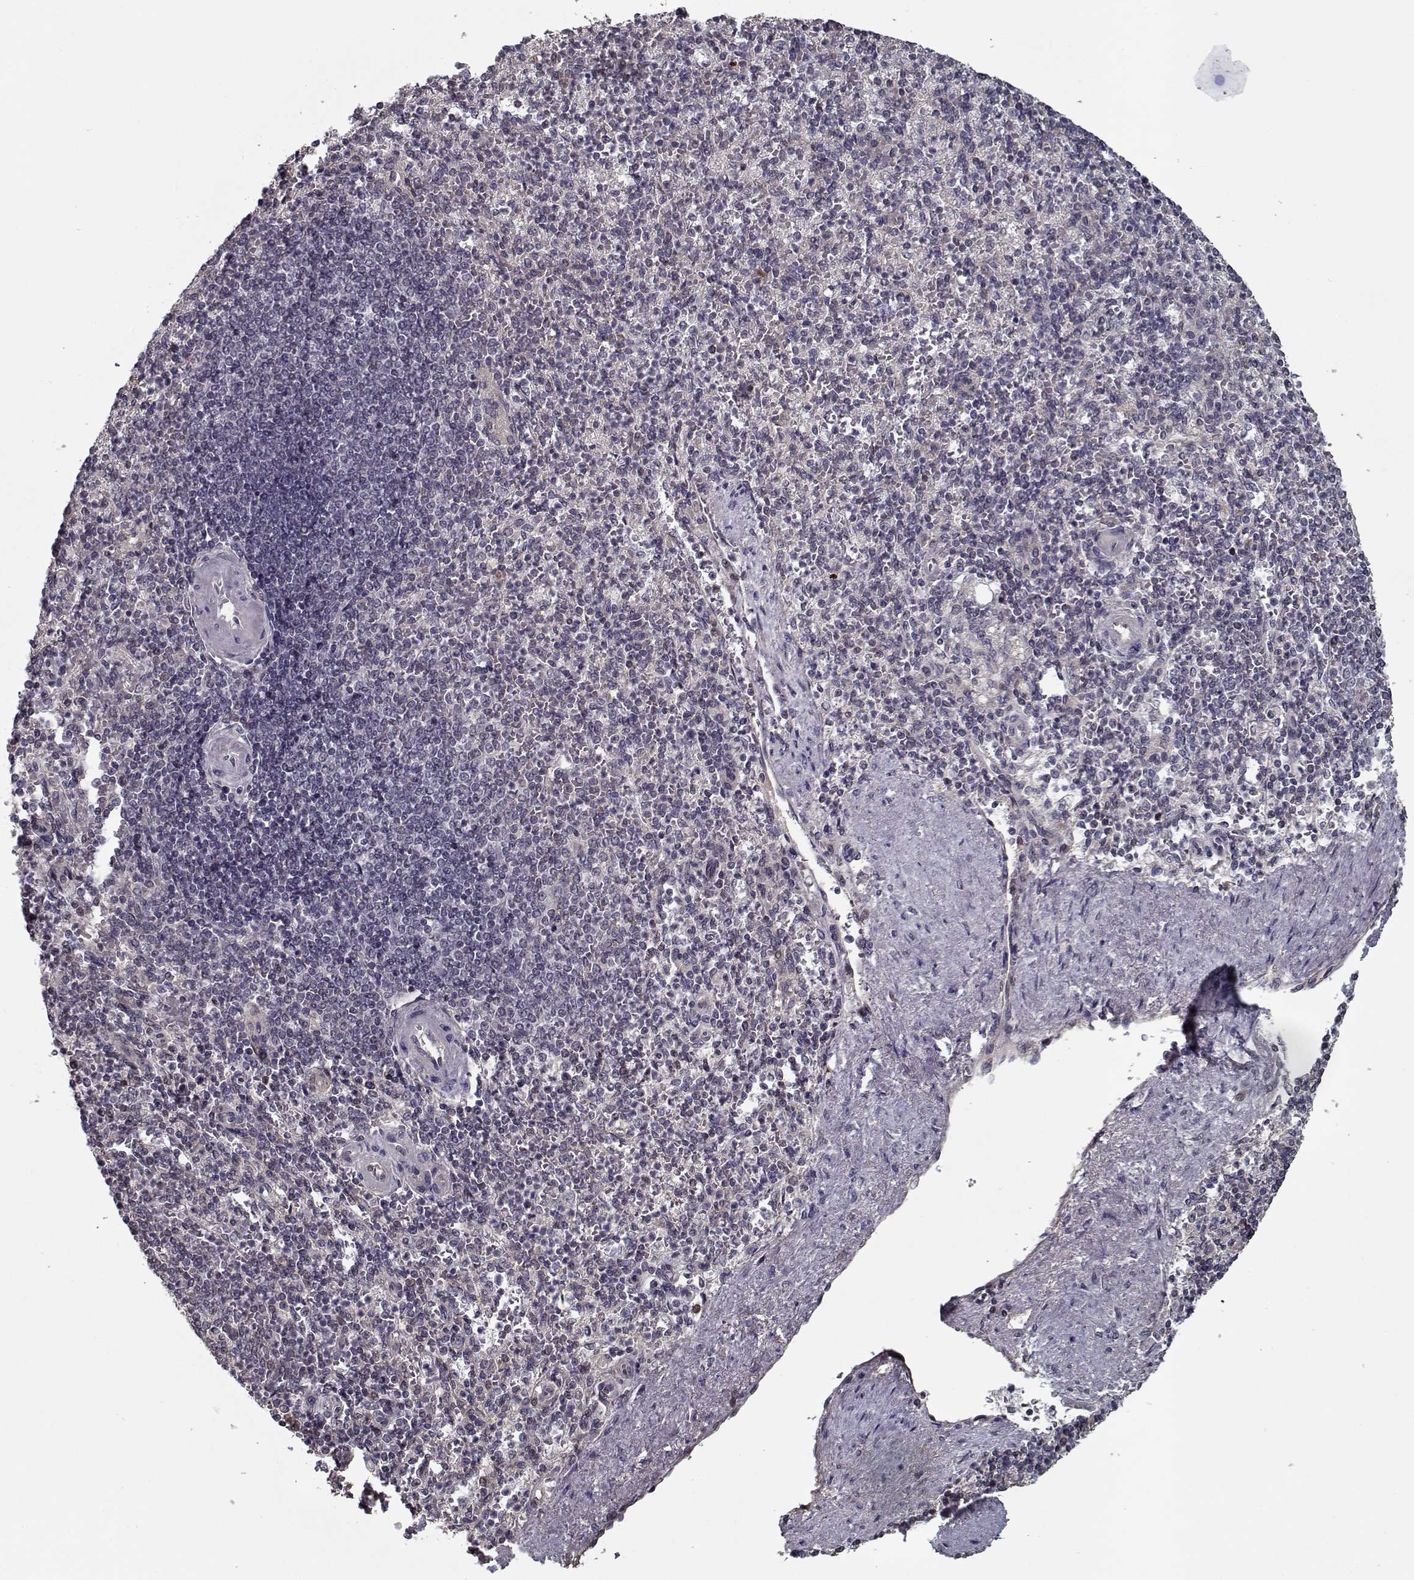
{"staining": {"intensity": "weak", "quantity": "<25%", "location": "cytoplasmic/membranous"}, "tissue": "spleen", "cell_type": "Cells in red pulp", "image_type": "normal", "snomed": [{"axis": "morphology", "description": "Normal tissue, NOS"}, {"axis": "topography", "description": "Spleen"}], "caption": "A histopathology image of spleen stained for a protein demonstrates no brown staining in cells in red pulp. (DAB (3,3'-diaminobenzidine) immunohistochemistry (IHC), high magnification).", "gene": "NLK", "patient": {"sex": "female", "age": 74}}